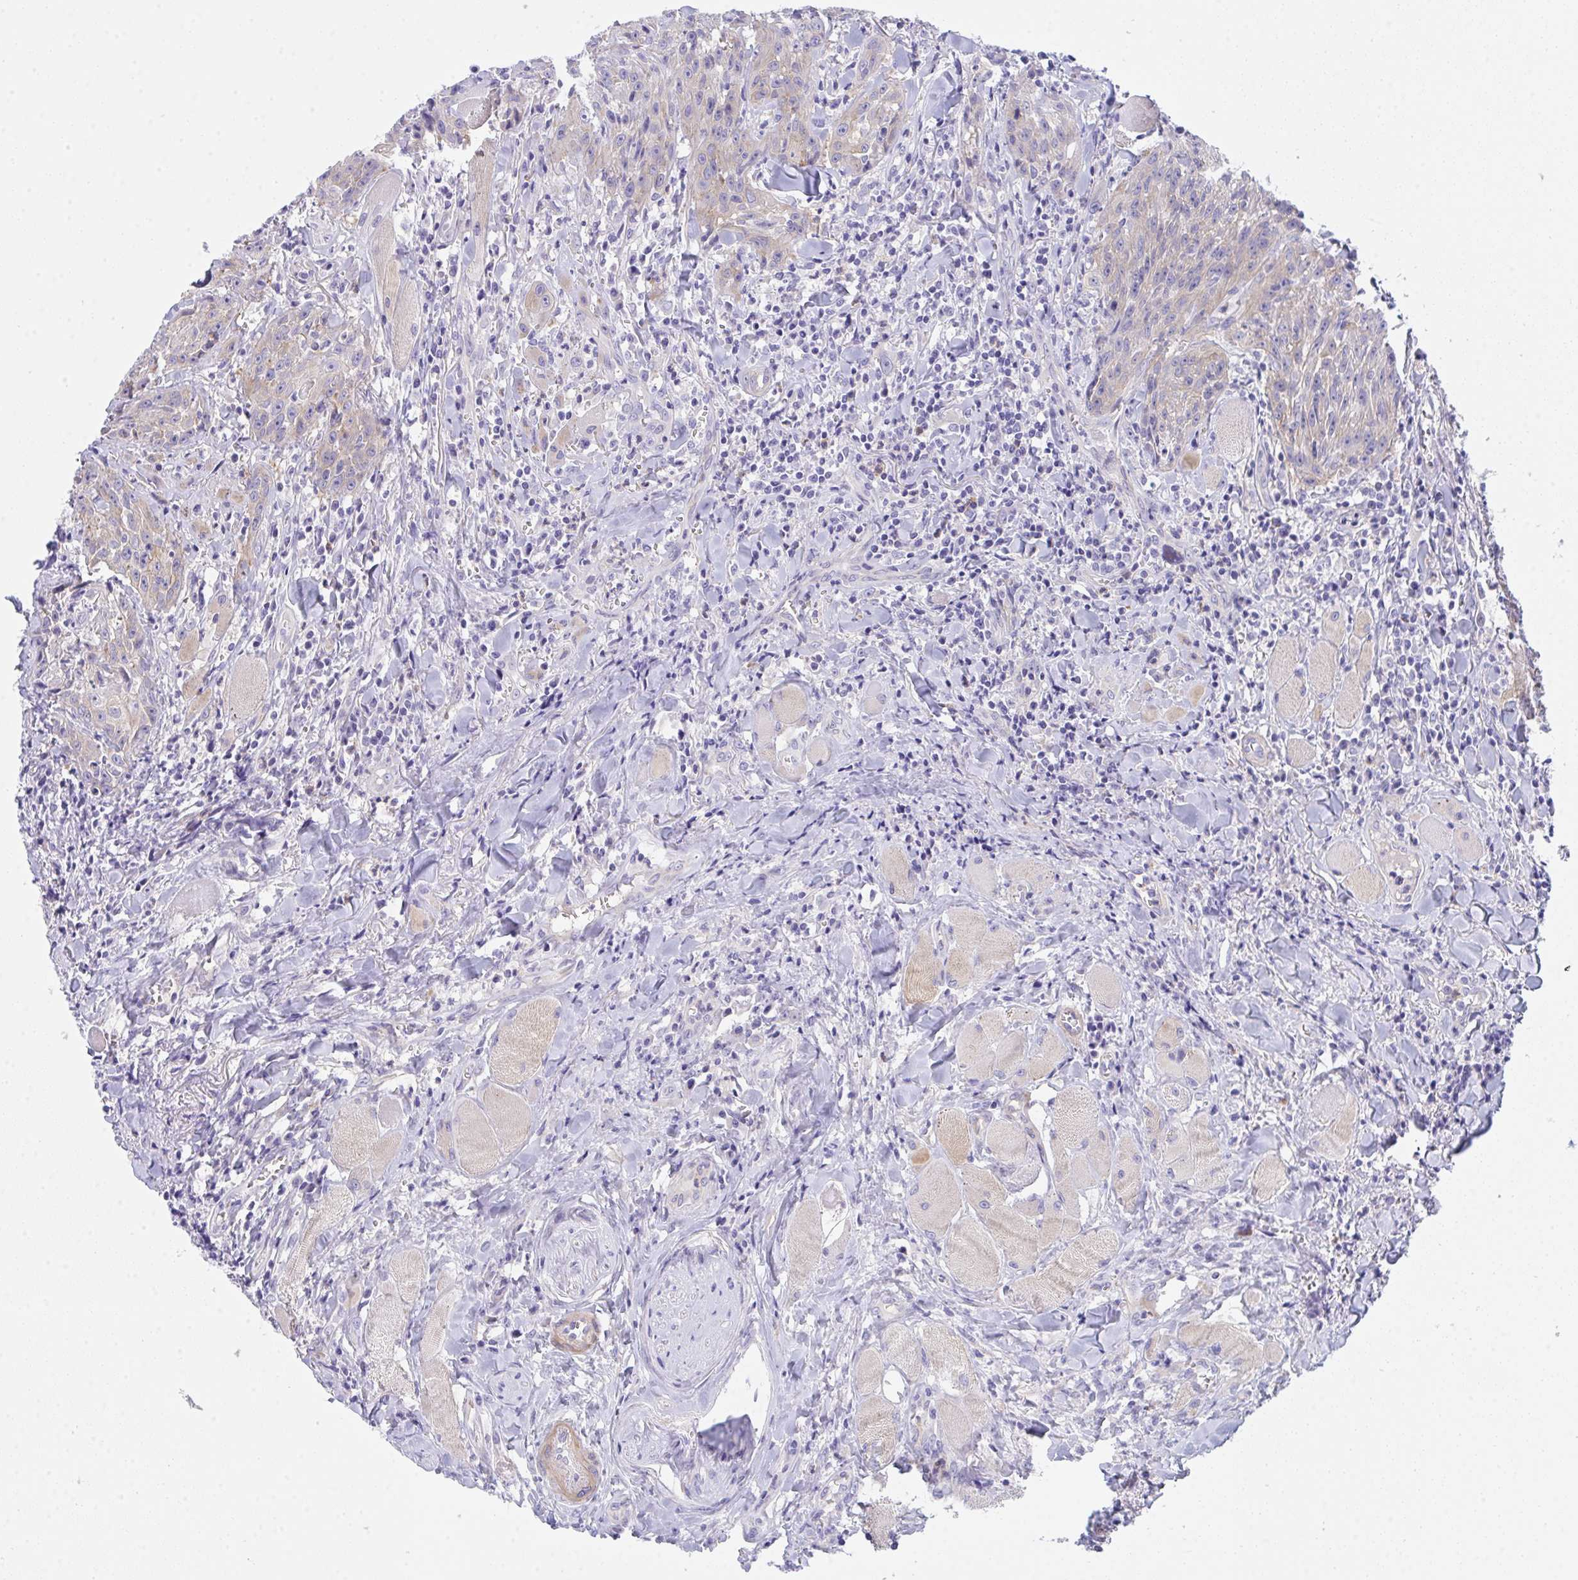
{"staining": {"intensity": "weak", "quantity": ">75%", "location": "cytoplasmic/membranous"}, "tissue": "head and neck cancer", "cell_type": "Tumor cells", "image_type": "cancer", "snomed": [{"axis": "morphology", "description": "Normal tissue, NOS"}, {"axis": "morphology", "description": "Squamous cell carcinoma, NOS"}, {"axis": "topography", "description": "Oral tissue"}, {"axis": "topography", "description": "Head-Neck"}], "caption": "Protein staining displays weak cytoplasmic/membranous positivity in about >75% of tumor cells in squamous cell carcinoma (head and neck).", "gene": "CEP170B", "patient": {"sex": "female", "age": 70}}